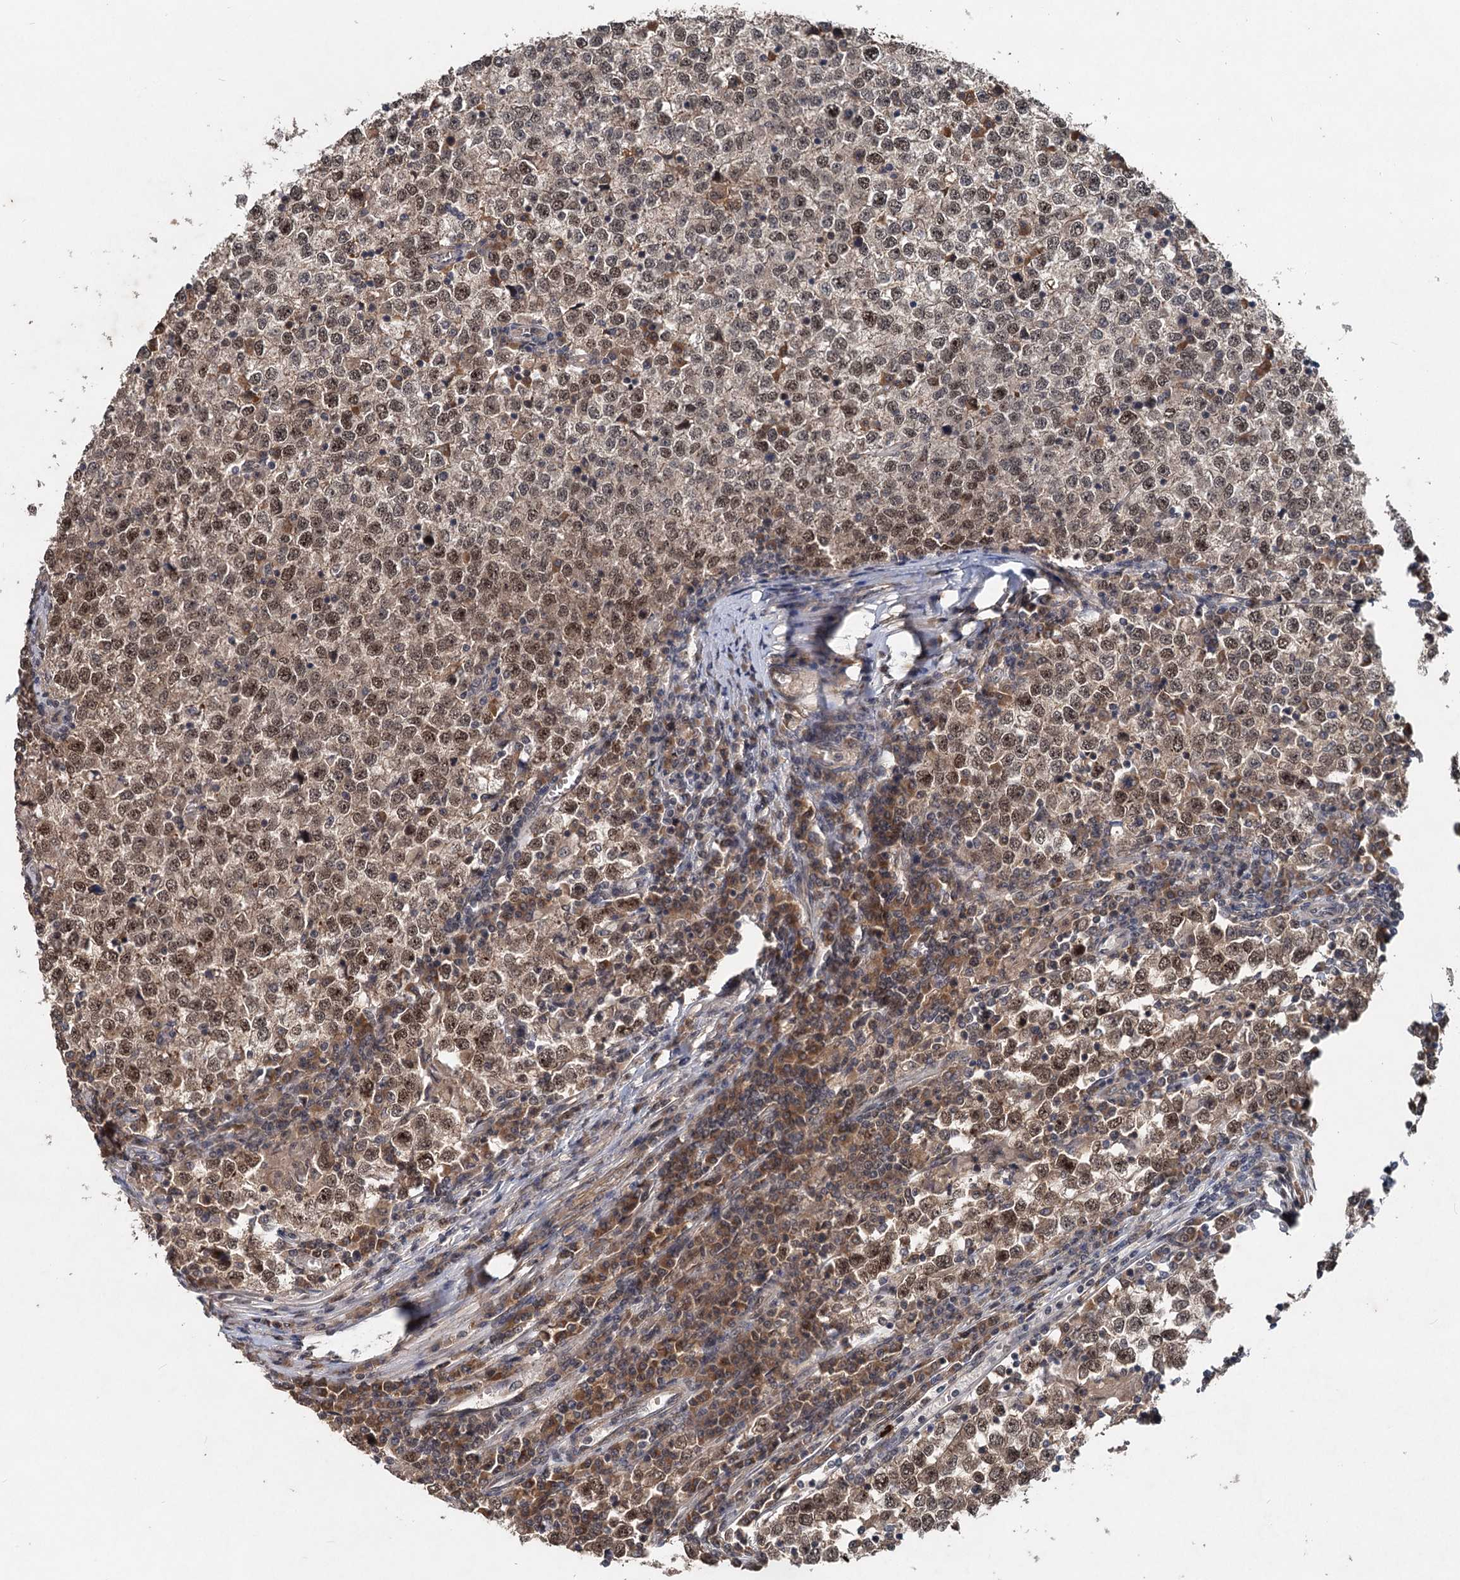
{"staining": {"intensity": "moderate", "quantity": ">75%", "location": "nuclear"}, "tissue": "testis cancer", "cell_type": "Tumor cells", "image_type": "cancer", "snomed": [{"axis": "morphology", "description": "Seminoma, NOS"}, {"axis": "topography", "description": "Testis"}], "caption": "Protein expression analysis of human testis seminoma reveals moderate nuclear expression in about >75% of tumor cells. The staining was performed using DAB to visualize the protein expression in brown, while the nuclei were stained in blue with hematoxylin (Magnification: 20x).", "gene": "RITA1", "patient": {"sex": "male", "age": 65}}